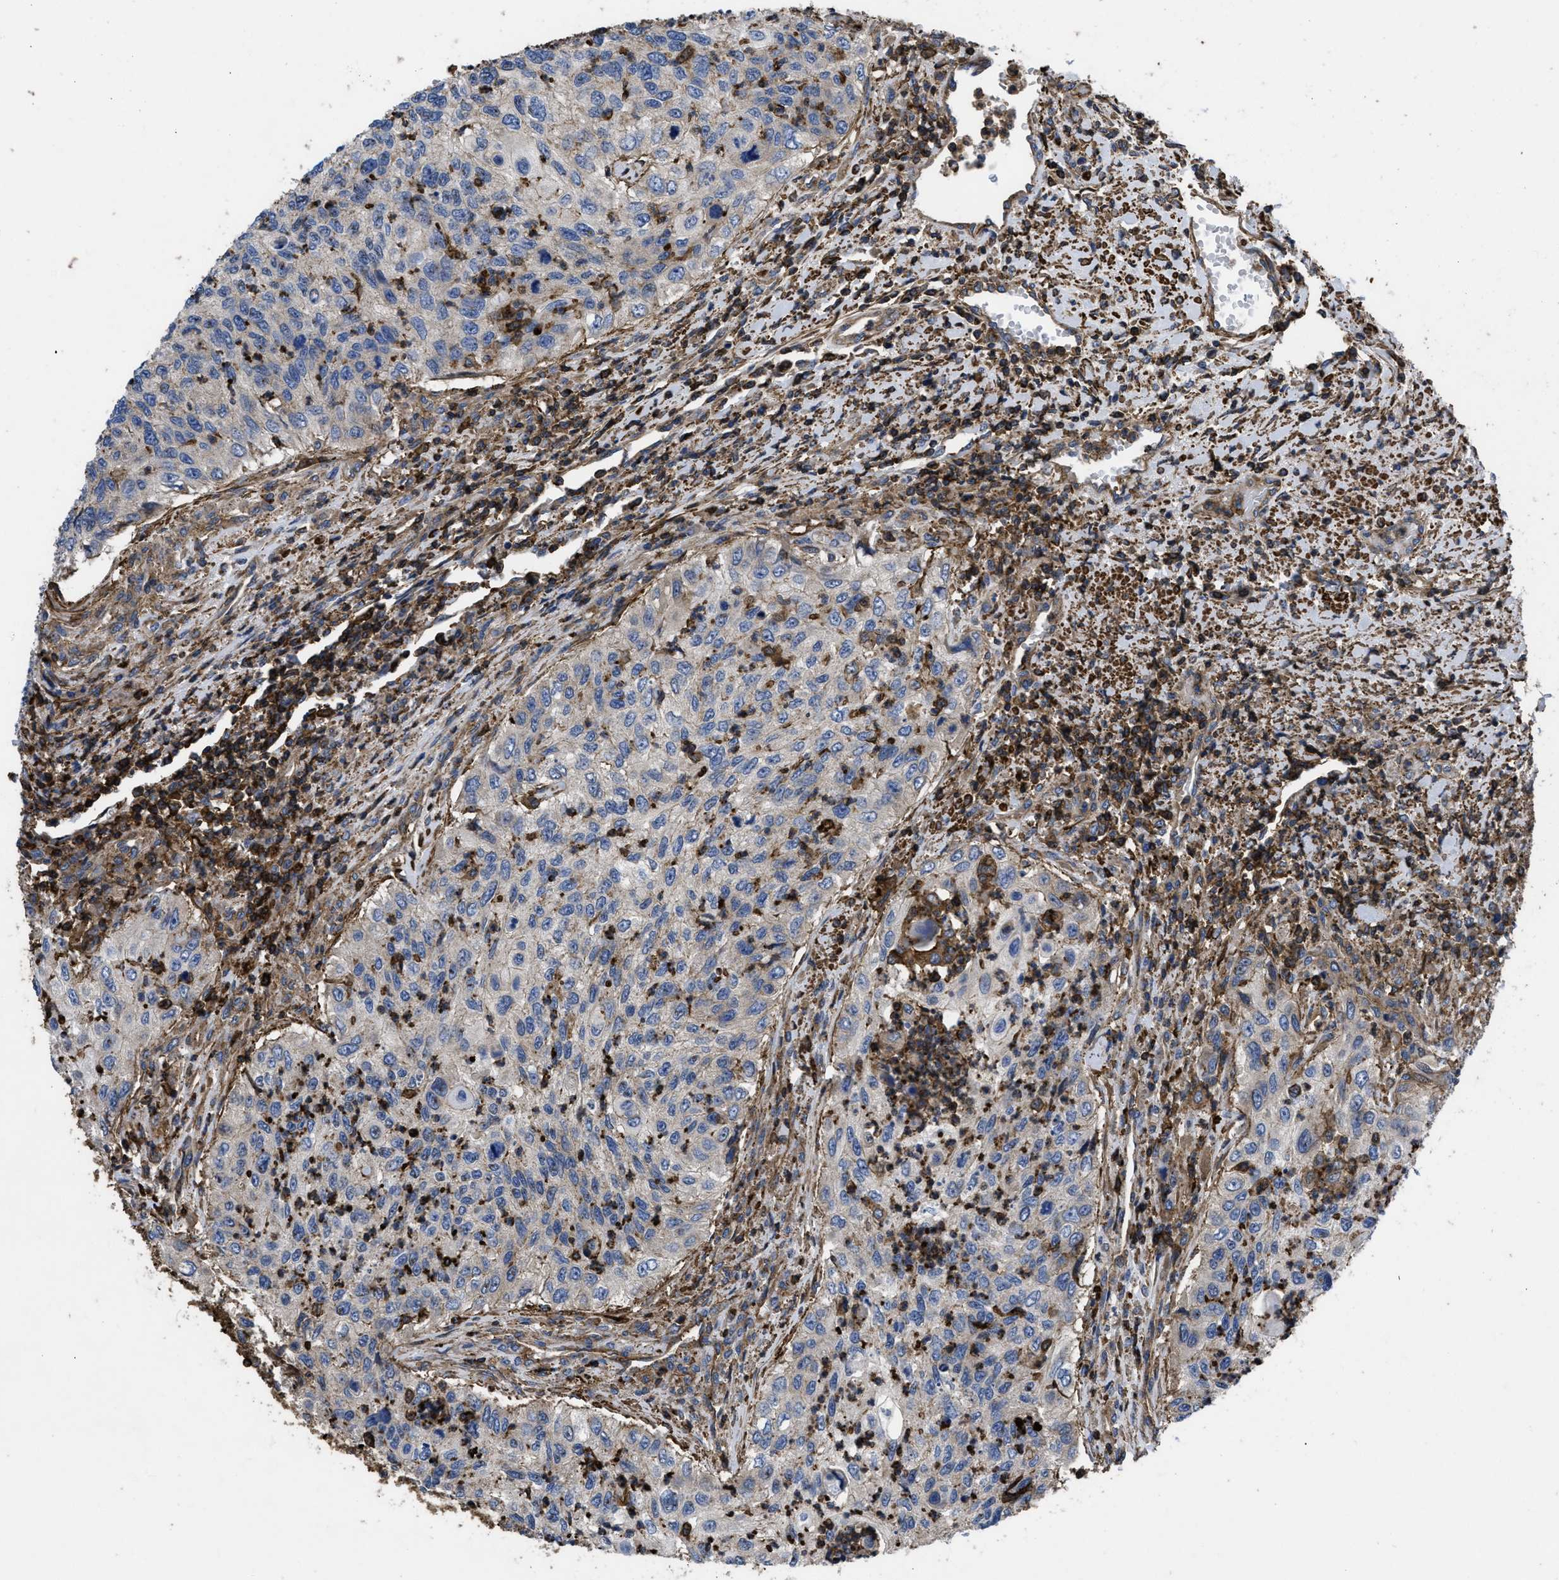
{"staining": {"intensity": "weak", "quantity": "<25%", "location": "cytoplasmic/membranous"}, "tissue": "urothelial cancer", "cell_type": "Tumor cells", "image_type": "cancer", "snomed": [{"axis": "morphology", "description": "Urothelial carcinoma, High grade"}, {"axis": "topography", "description": "Urinary bladder"}], "caption": "Immunohistochemistry (IHC) photomicrograph of human urothelial cancer stained for a protein (brown), which demonstrates no positivity in tumor cells. (DAB immunohistochemistry (IHC) visualized using brightfield microscopy, high magnification).", "gene": "SCUBE2", "patient": {"sex": "female", "age": 60}}